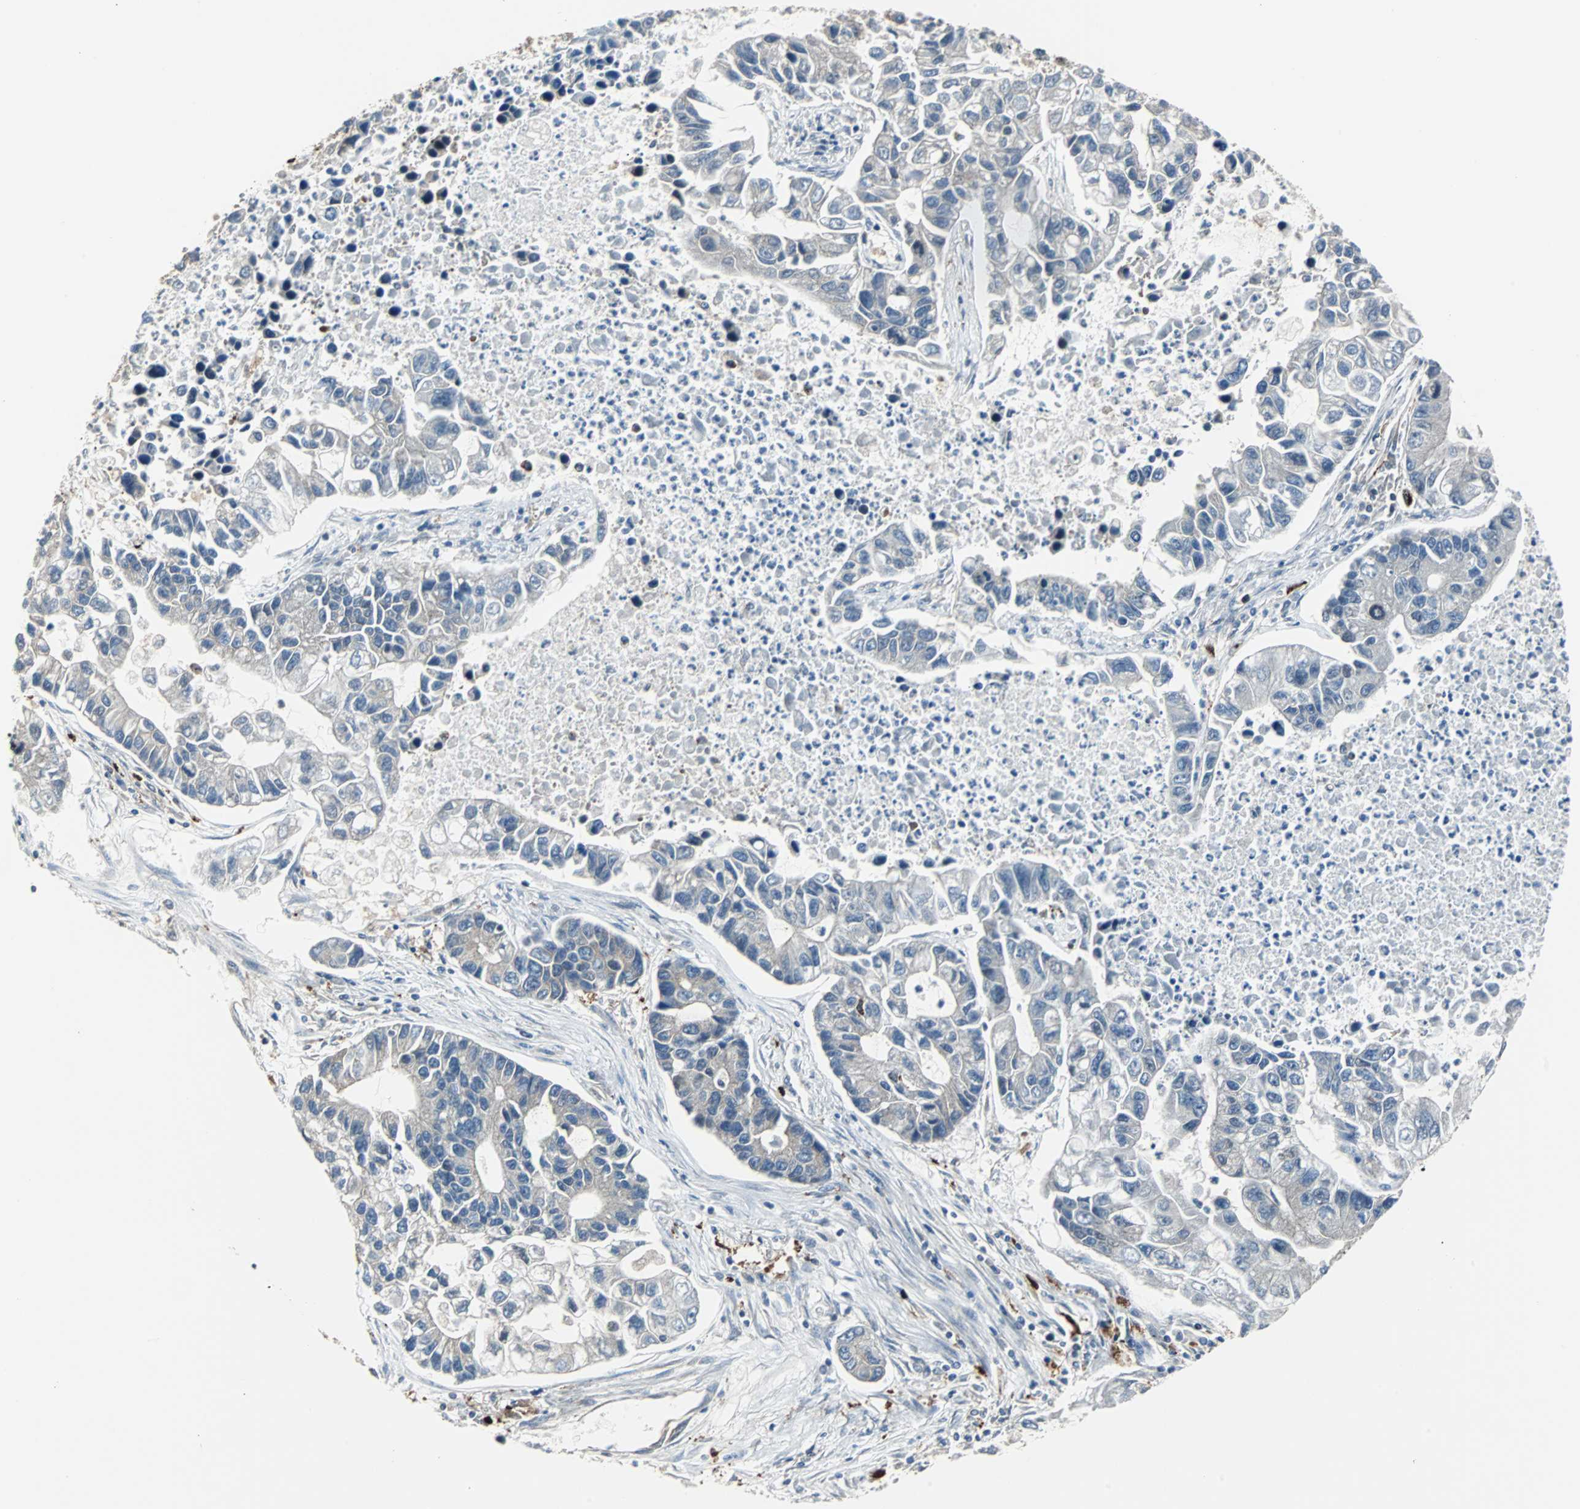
{"staining": {"intensity": "negative", "quantity": "none", "location": "none"}, "tissue": "lung cancer", "cell_type": "Tumor cells", "image_type": "cancer", "snomed": [{"axis": "morphology", "description": "Adenocarcinoma, NOS"}, {"axis": "topography", "description": "Lung"}], "caption": "Tumor cells show no significant positivity in lung cancer (adenocarcinoma).", "gene": "RELA", "patient": {"sex": "female", "age": 51}}